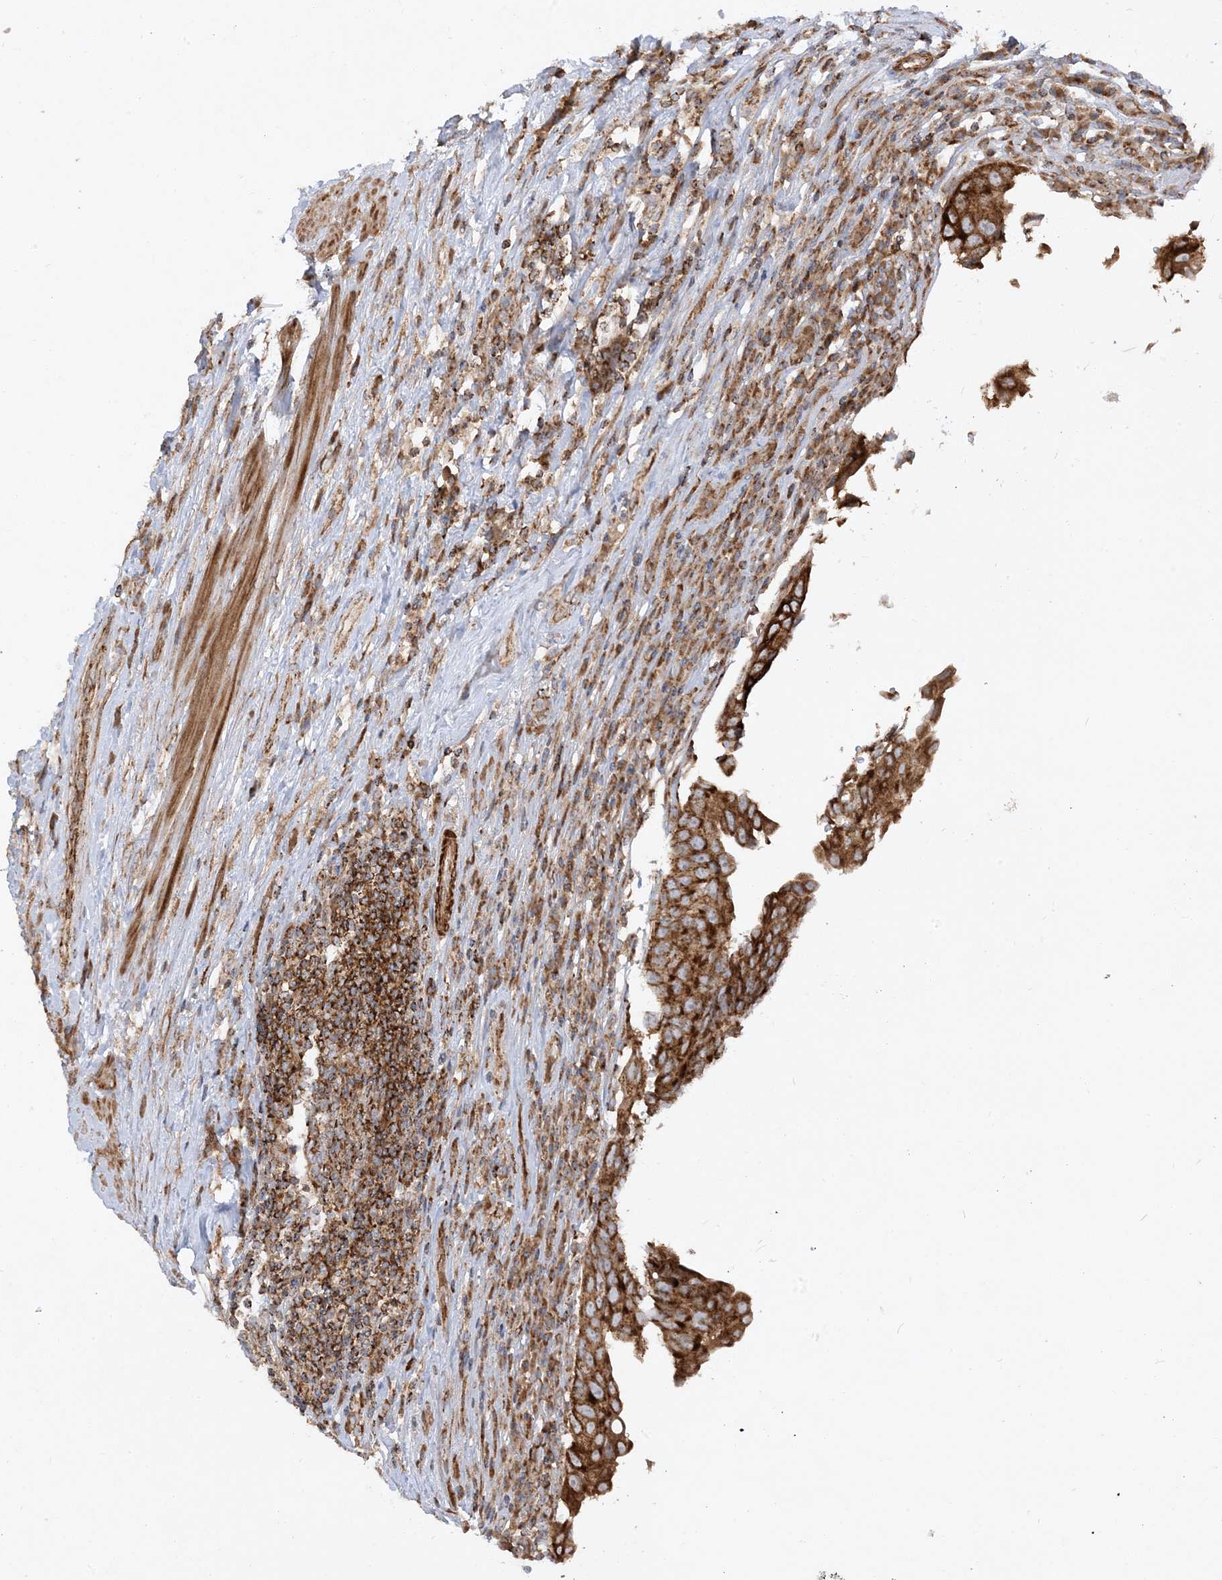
{"staining": {"intensity": "strong", "quantity": ">75%", "location": "cytoplasmic/membranous"}, "tissue": "urothelial cancer", "cell_type": "Tumor cells", "image_type": "cancer", "snomed": [{"axis": "morphology", "description": "Urothelial carcinoma, High grade"}, {"axis": "topography", "description": "Urinary bladder"}], "caption": "This photomicrograph reveals immunohistochemistry staining of human urothelial cancer, with high strong cytoplasmic/membranous staining in about >75% of tumor cells.", "gene": "AARS2", "patient": {"sex": "female", "age": 80}}